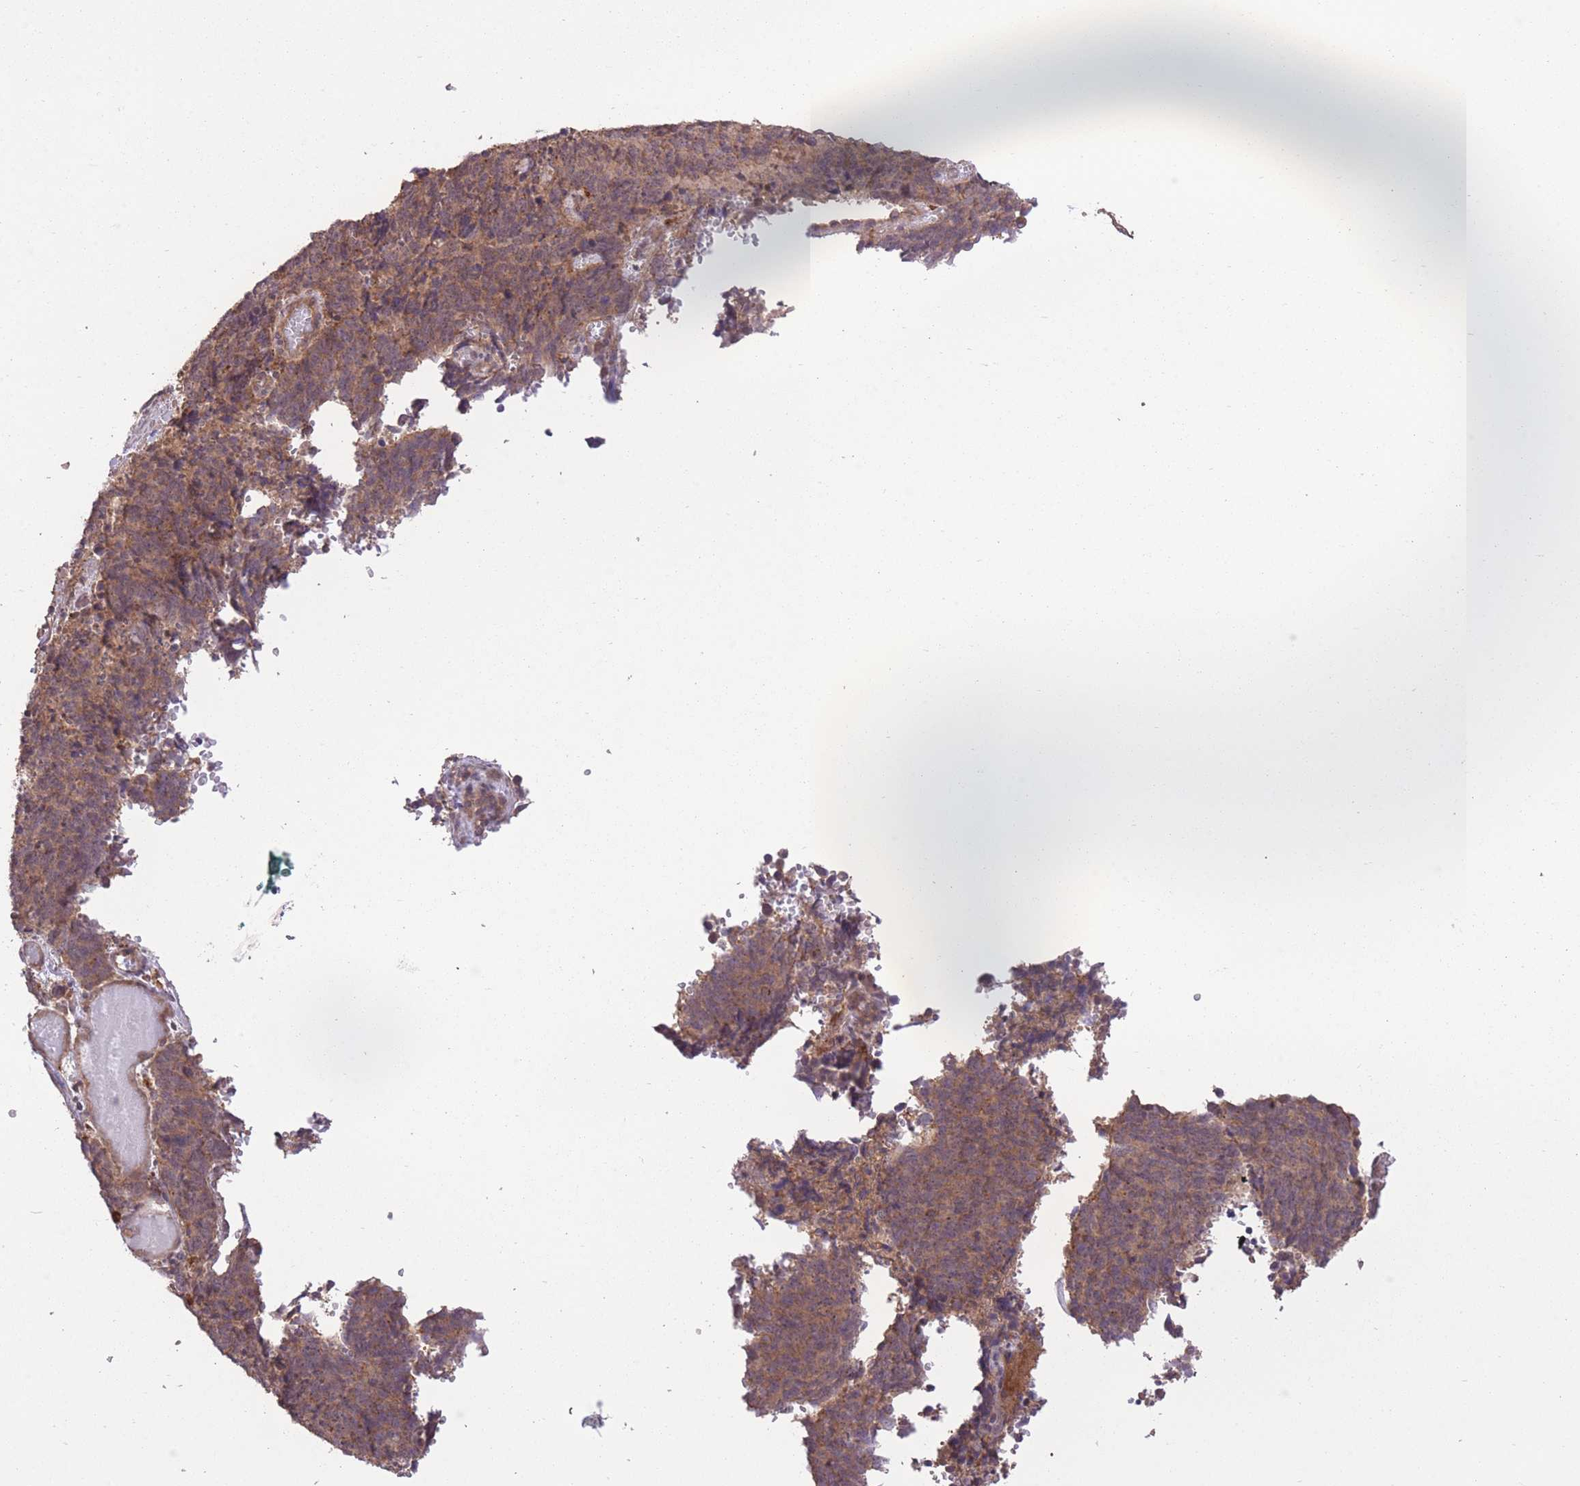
{"staining": {"intensity": "moderate", "quantity": ">75%", "location": "cytoplasmic/membranous"}, "tissue": "cervical cancer", "cell_type": "Tumor cells", "image_type": "cancer", "snomed": [{"axis": "morphology", "description": "Squamous cell carcinoma, NOS"}, {"axis": "topography", "description": "Cervix"}], "caption": "This photomicrograph displays cervical cancer stained with IHC to label a protein in brown. The cytoplasmic/membranous of tumor cells show moderate positivity for the protein. Nuclei are counter-stained blue.", "gene": "POLR3F", "patient": {"sex": "female", "age": 29}}